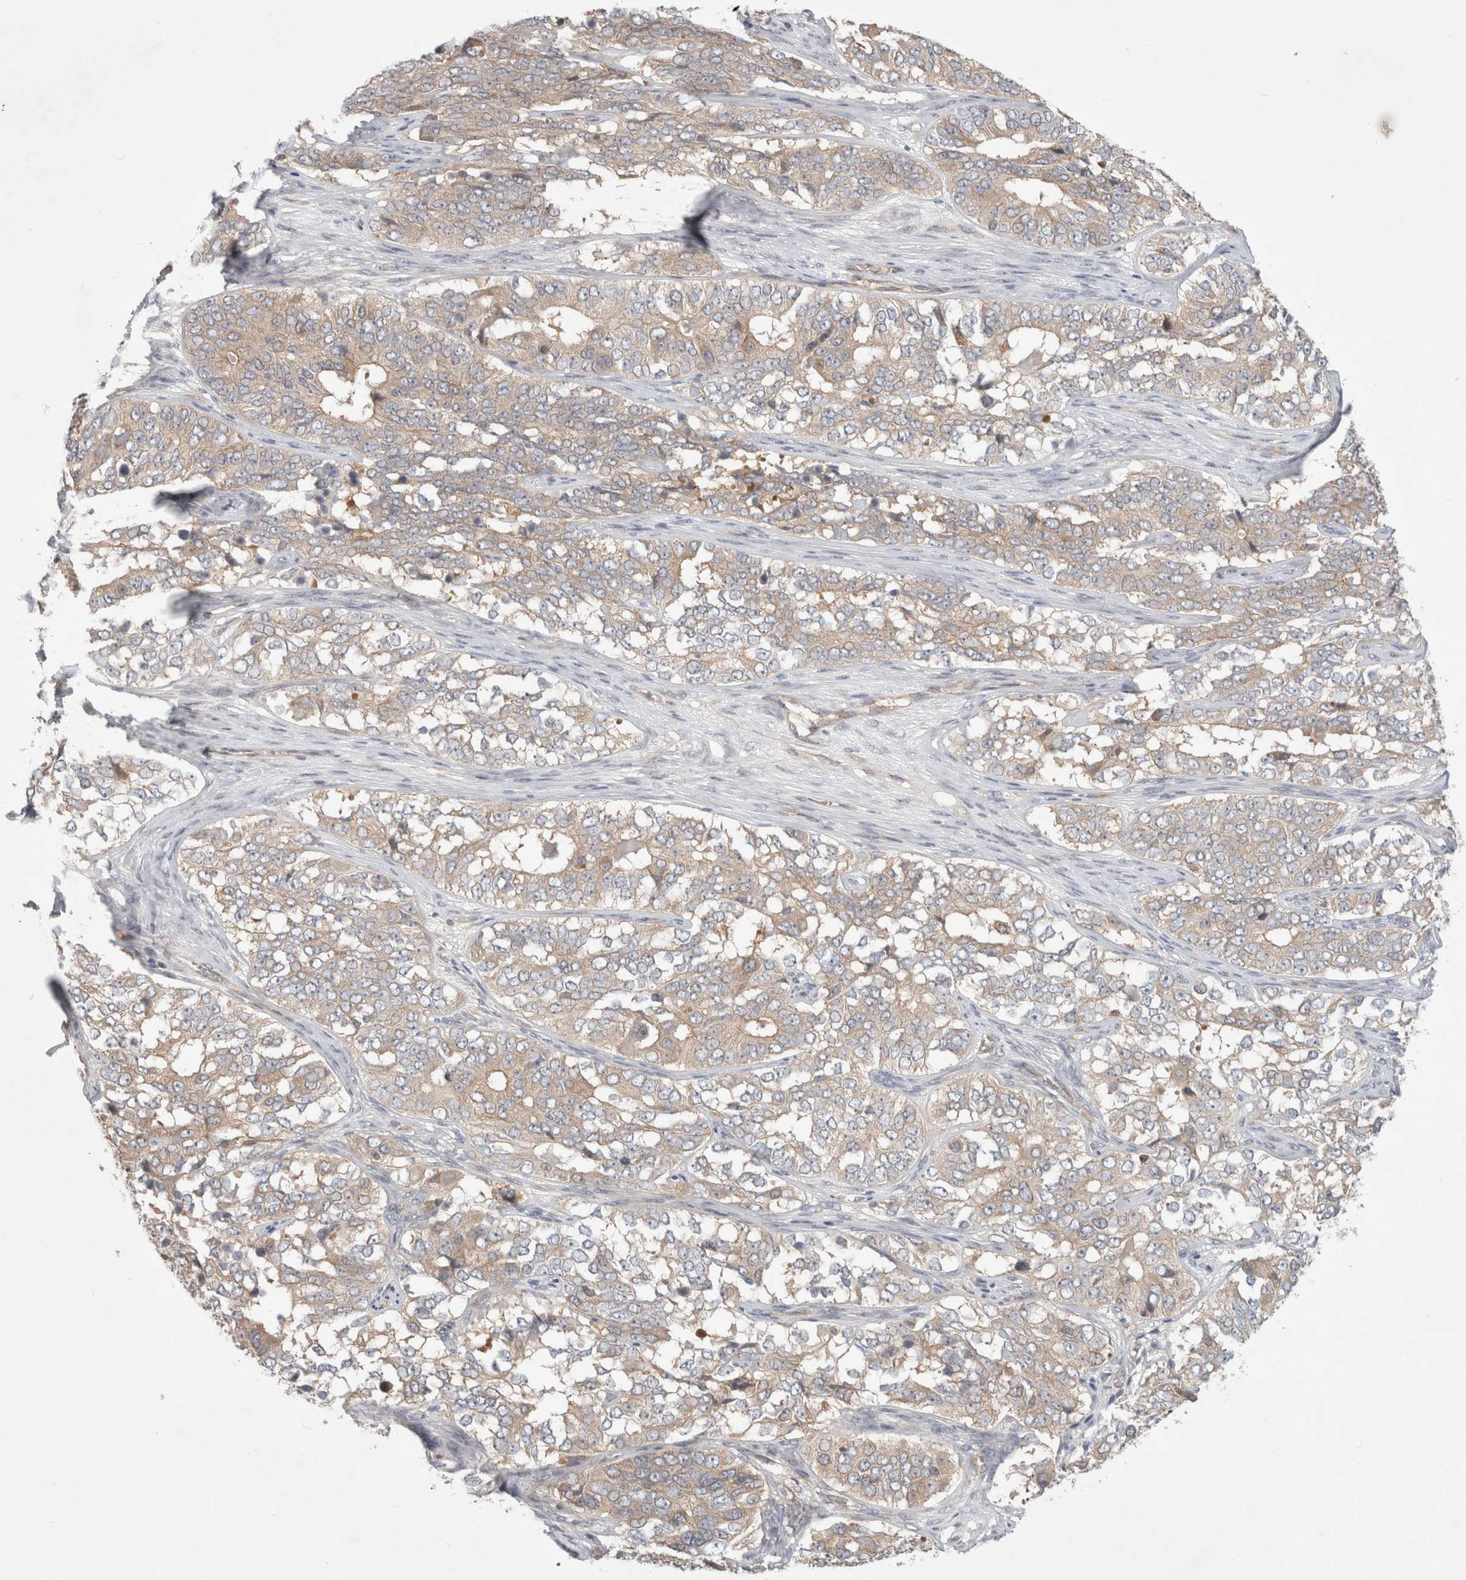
{"staining": {"intensity": "negative", "quantity": "none", "location": "none"}, "tissue": "ovarian cancer", "cell_type": "Tumor cells", "image_type": "cancer", "snomed": [{"axis": "morphology", "description": "Carcinoma, endometroid"}, {"axis": "topography", "description": "Ovary"}], "caption": "A micrograph of human ovarian endometroid carcinoma is negative for staining in tumor cells.", "gene": "HROB", "patient": {"sex": "female", "age": 51}}